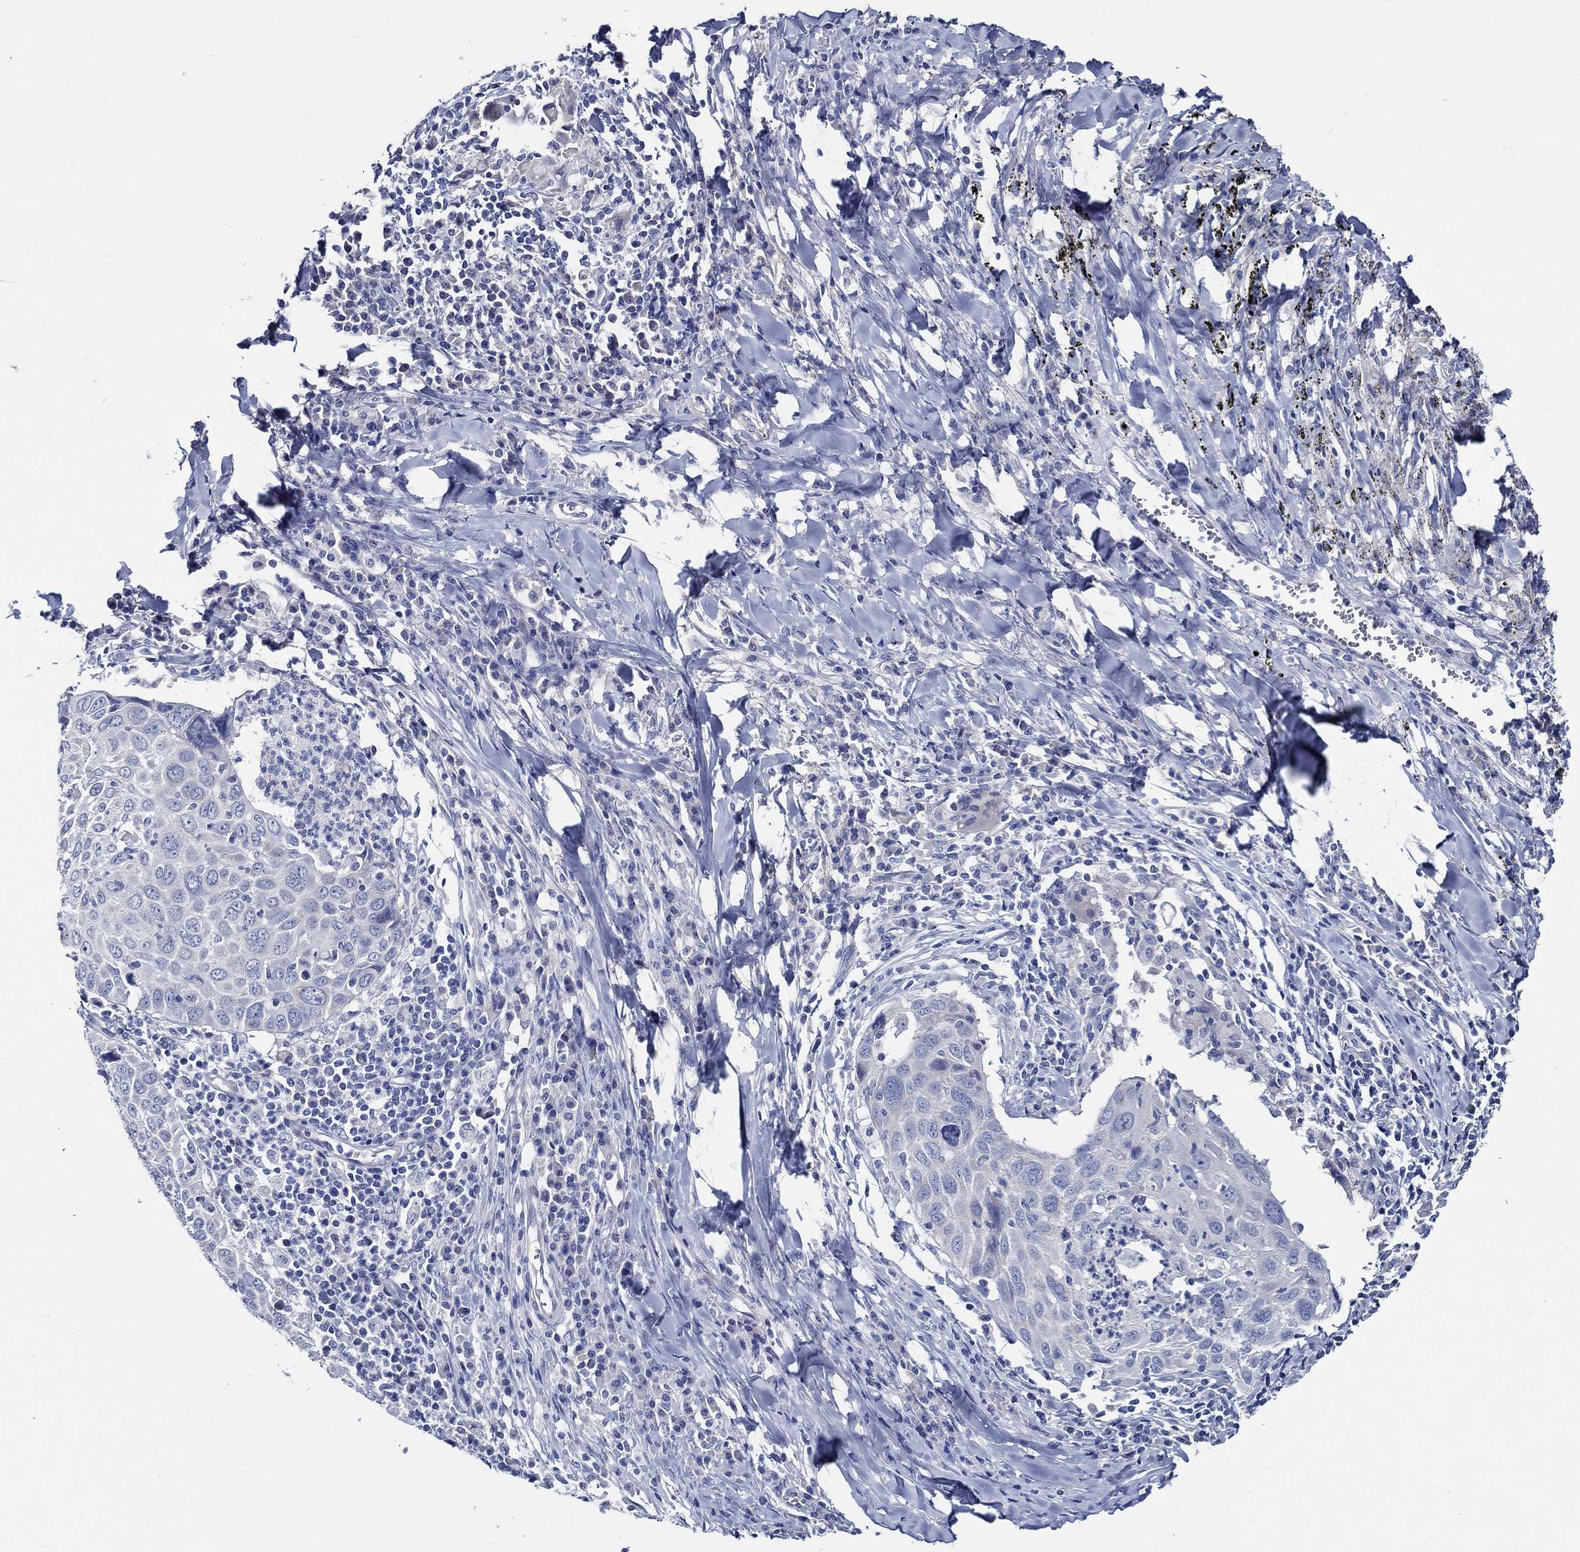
{"staining": {"intensity": "negative", "quantity": "none", "location": "none"}, "tissue": "lung cancer", "cell_type": "Tumor cells", "image_type": "cancer", "snomed": [{"axis": "morphology", "description": "Squamous cell carcinoma, NOS"}, {"axis": "topography", "description": "Lung"}], "caption": "DAB immunohistochemical staining of human squamous cell carcinoma (lung) reveals no significant expression in tumor cells. (DAB IHC, high magnification).", "gene": "SKOR1", "patient": {"sex": "male", "age": 57}}